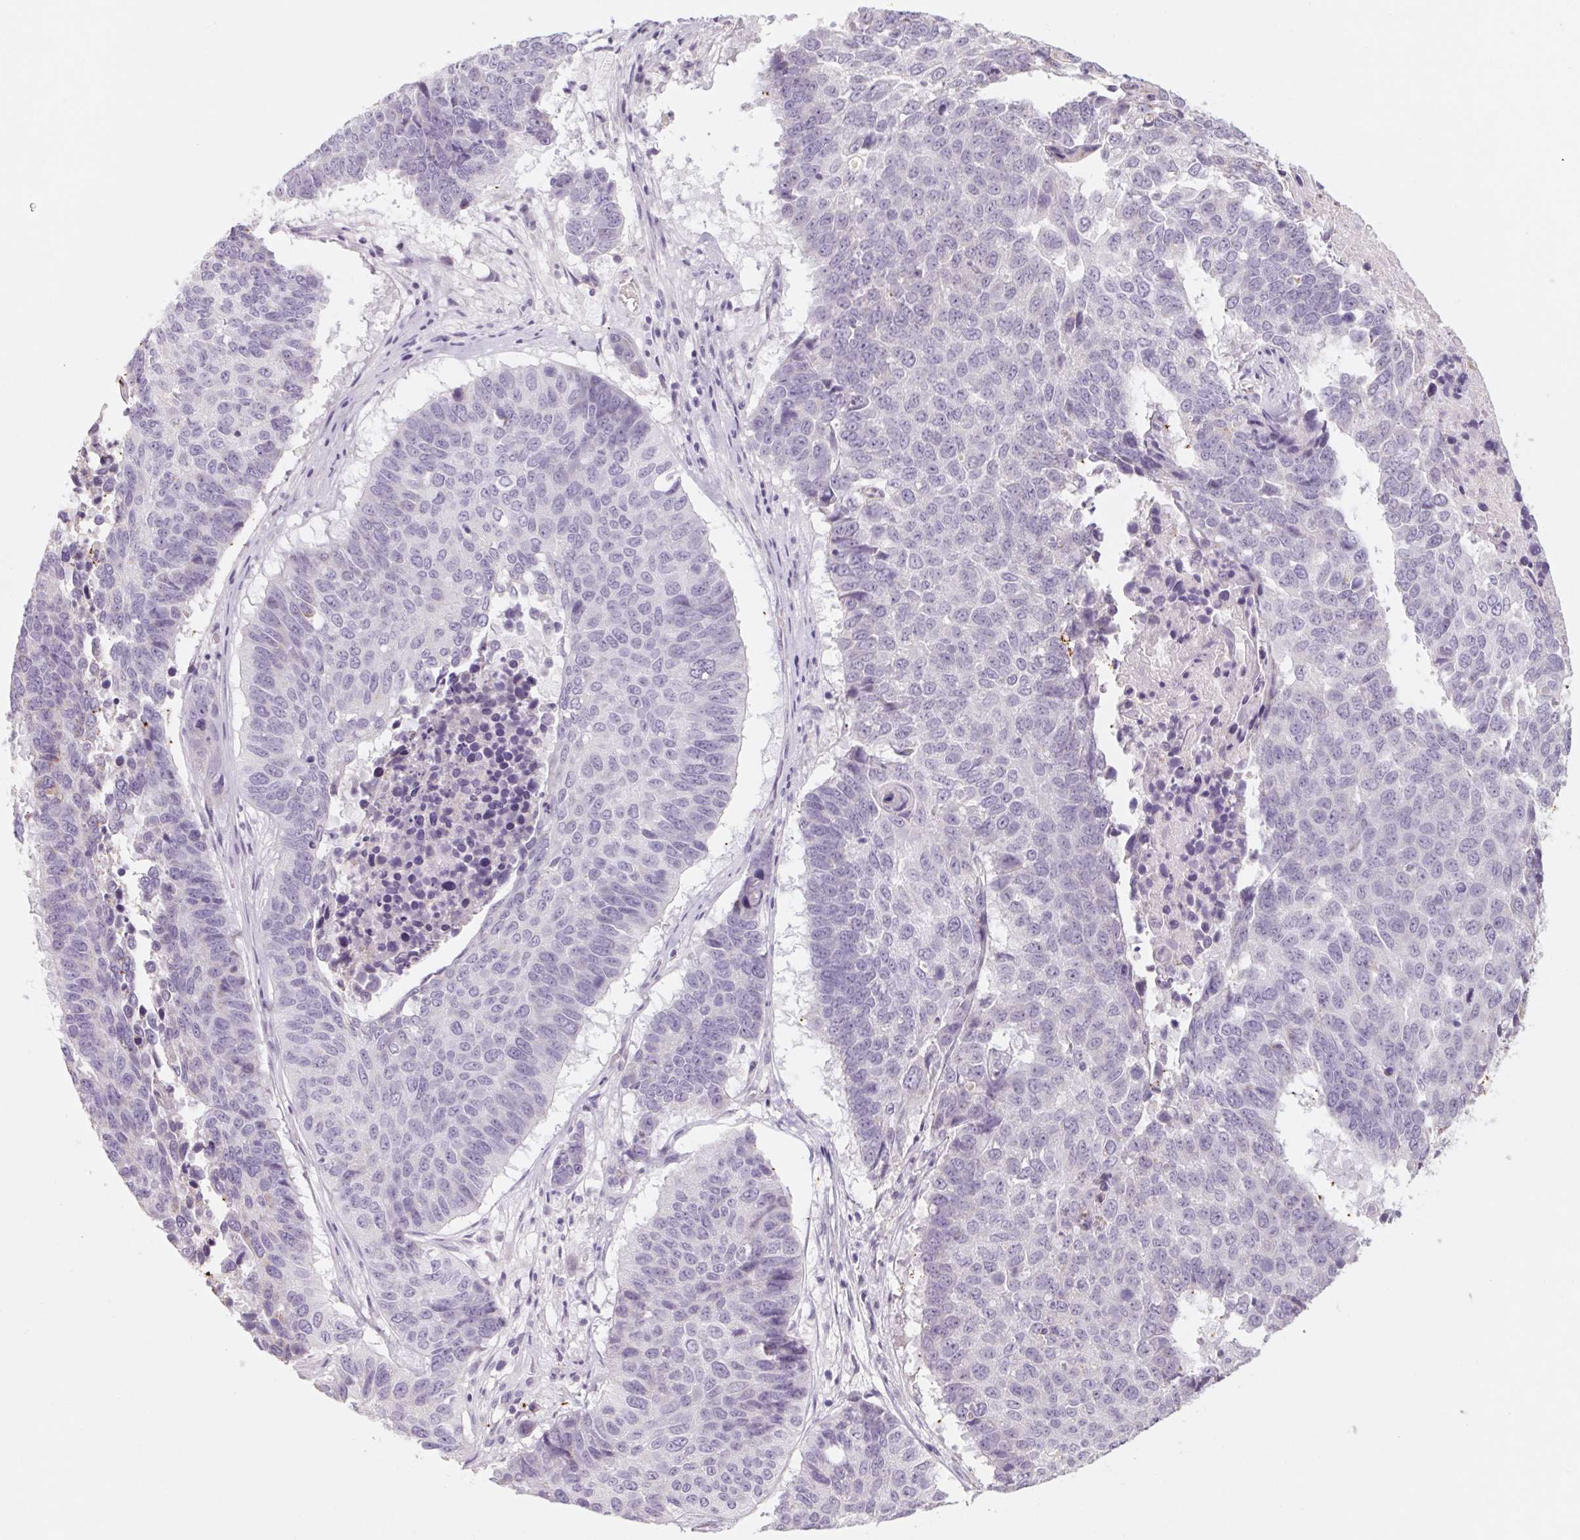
{"staining": {"intensity": "negative", "quantity": "none", "location": "none"}, "tissue": "lung cancer", "cell_type": "Tumor cells", "image_type": "cancer", "snomed": [{"axis": "morphology", "description": "Squamous cell carcinoma, NOS"}, {"axis": "topography", "description": "Lung"}], "caption": "Immunohistochemical staining of lung cancer (squamous cell carcinoma) shows no significant positivity in tumor cells.", "gene": "POU1F1", "patient": {"sex": "male", "age": 73}}